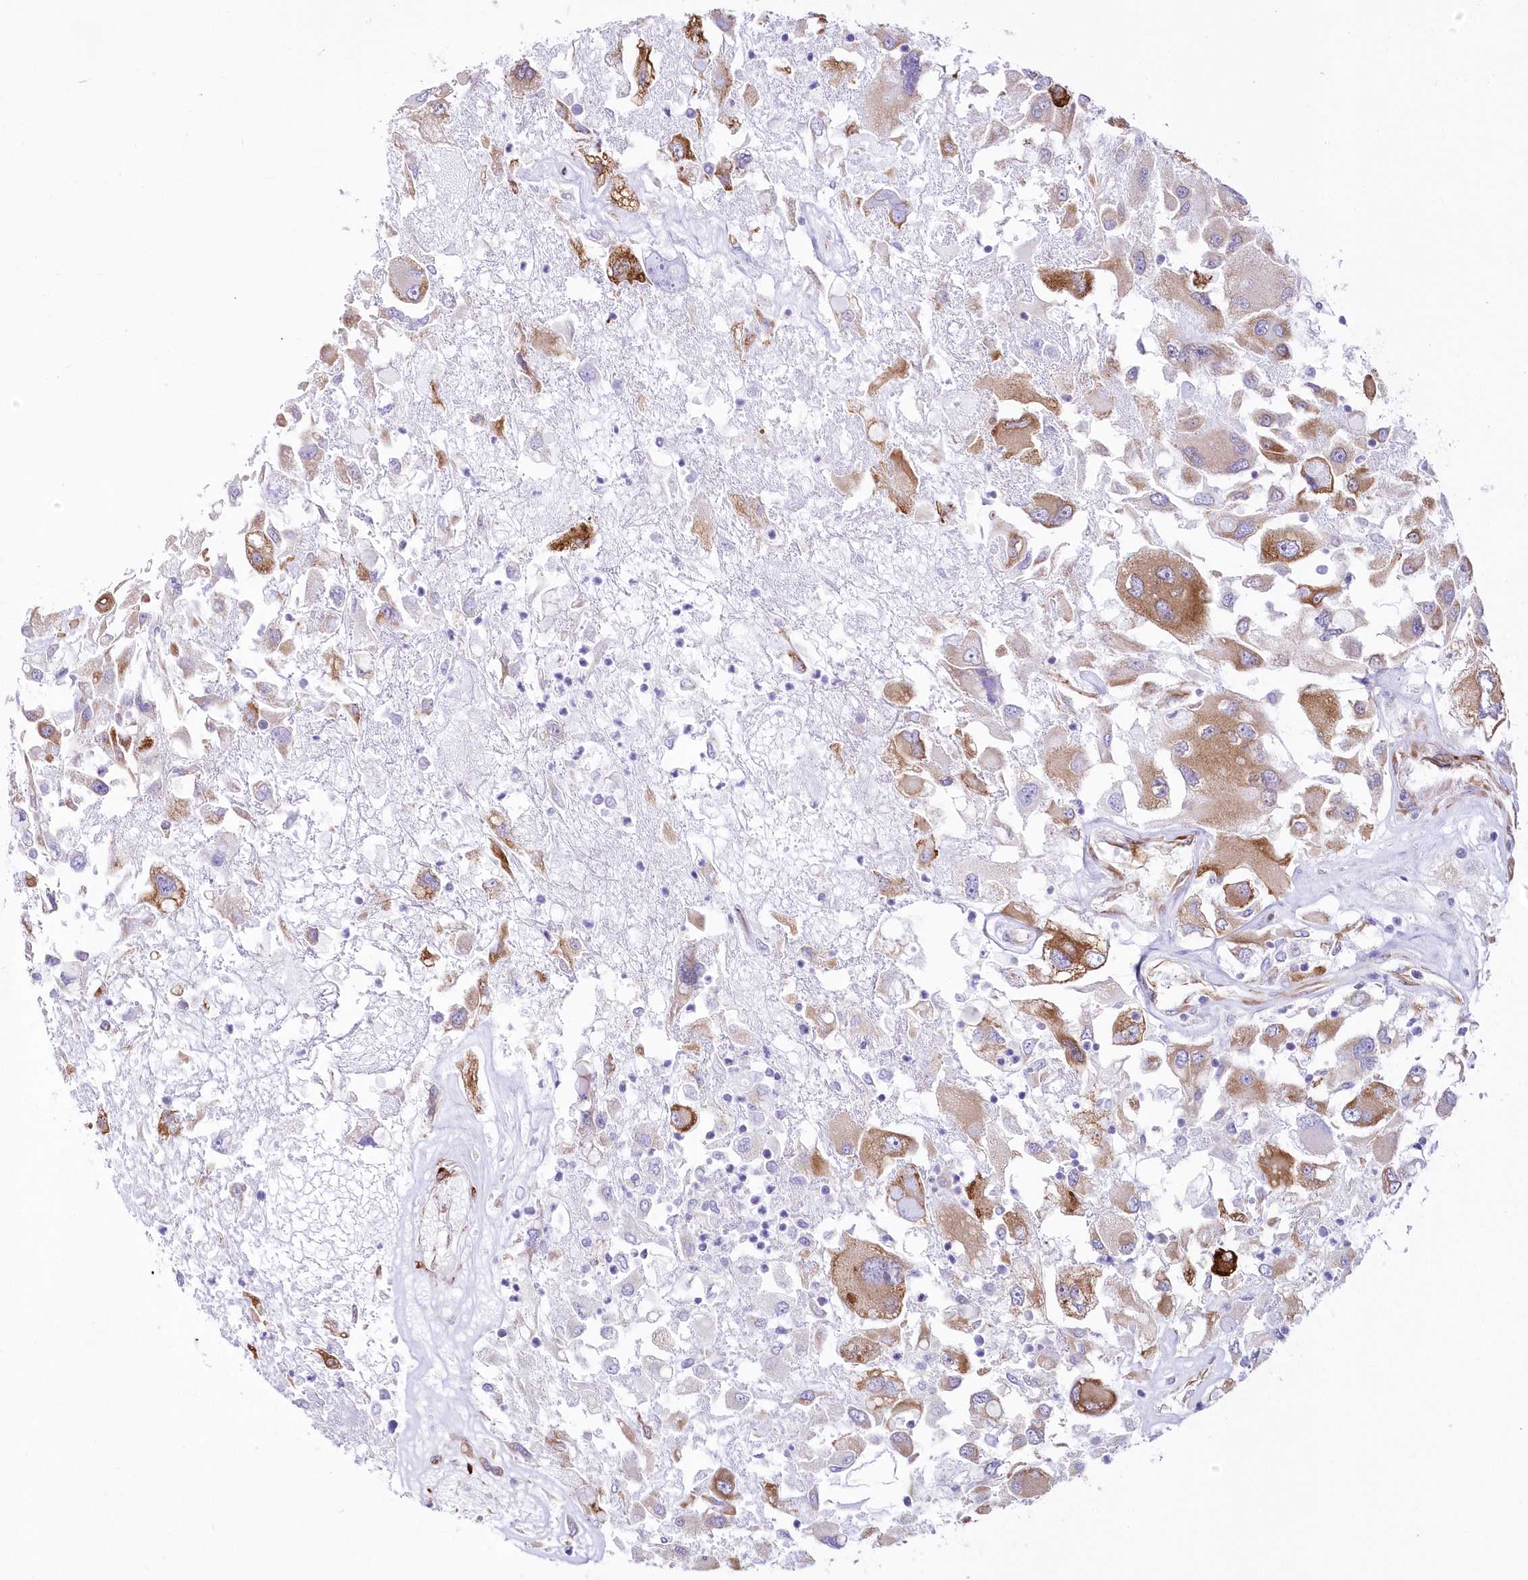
{"staining": {"intensity": "moderate", "quantity": ">75%", "location": "cytoplasmic/membranous"}, "tissue": "renal cancer", "cell_type": "Tumor cells", "image_type": "cancer", "snomed": [{"axis": "morphology", "description": "Adenocarcinoma, NOS"}, {"axis": "topography", "description": "Kidney"}], "caption": "Tumor cells reveal medium levels of moderate cytoplasmic/membranous positivity in approximately >75% of cells in human renal adenocarcinoma. (Brightfield microscopy of DAB IHC at high magnification).", "gene": "YTHDC2", "patient": {"sex": "female", "age": 52}}